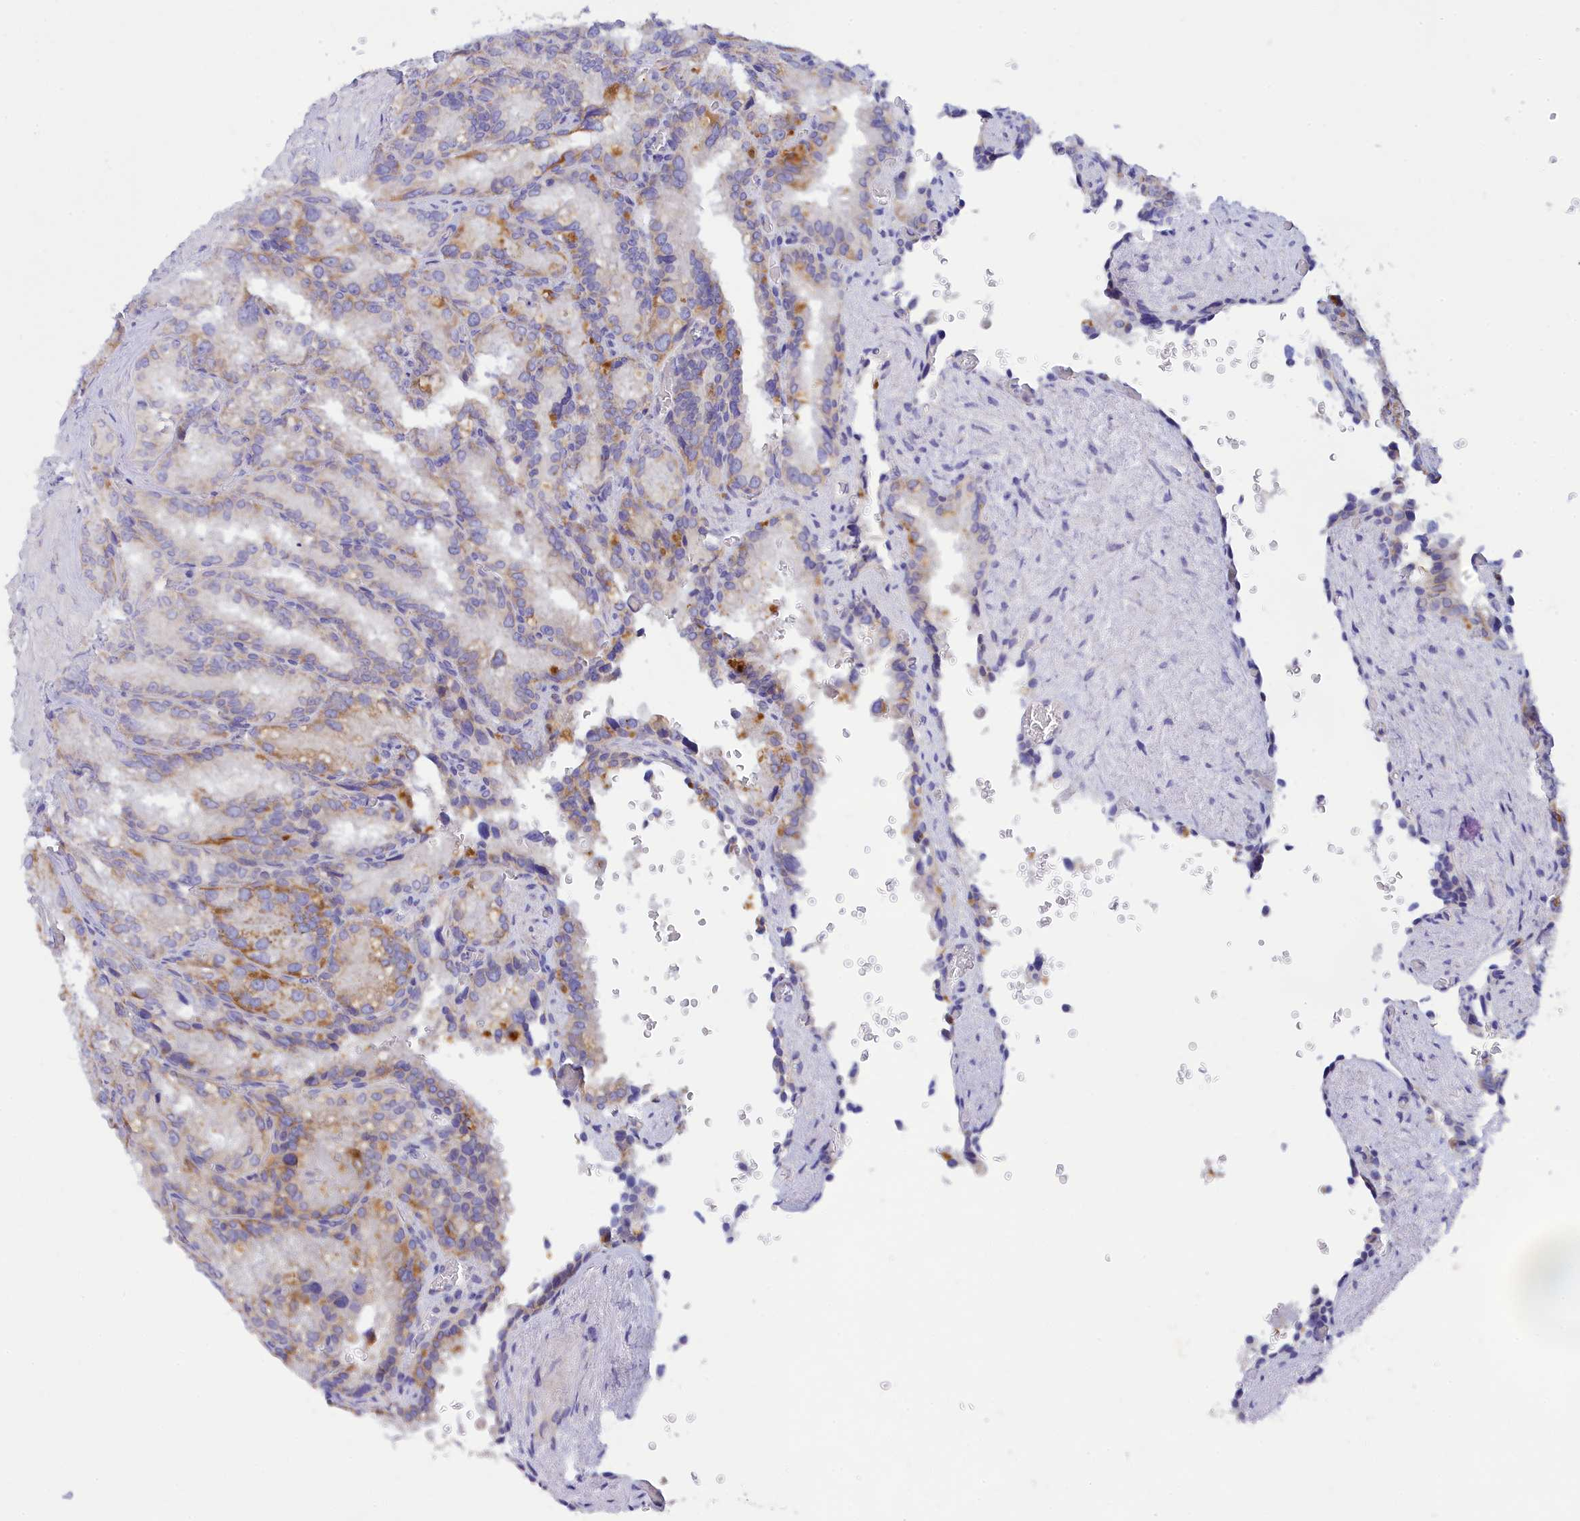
{"staining": {"intensity": "moderate", "quantity": "<25%", "location": "cytoplasmic/membranous"}, "tissue": "seminal vesicle", "cell_type": "Glandular cells", "image_type": "normal", "snomed": [{"axis": "morphology", "description": "Normal tissue, NOS"}, {"axis": "topography", "description": "Seminal veicle"}], "caption": "Approximately <25% of glandular cells in benign seminal vesicle show moderate cytoplasmic/membranous protein staining as visualized by brown immunohistochemical staining.", "gene": "TMEM30B", "patient": {"sex": "male", "age": 62}}